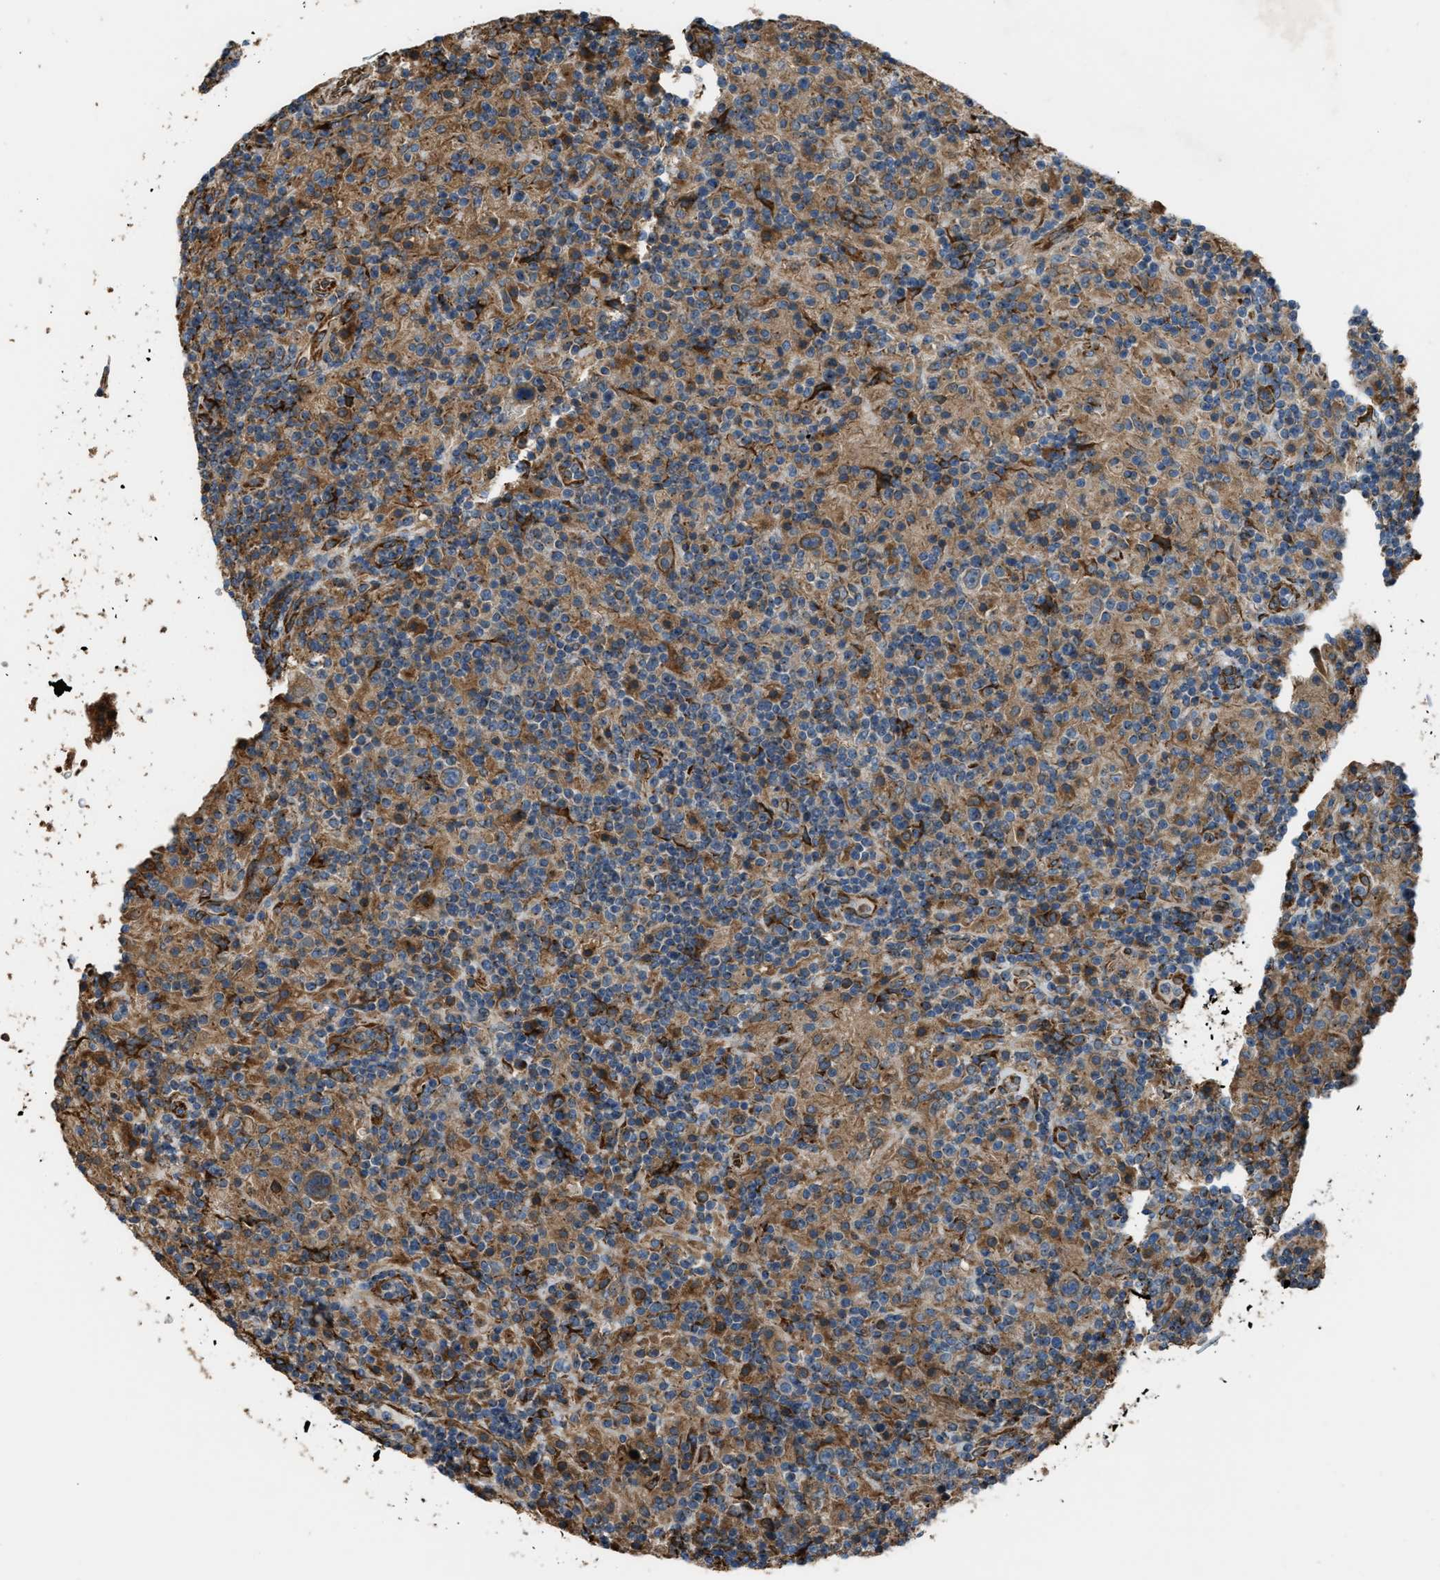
{"staining": {"intensity": "moderate", "quantity": ">75%", "location": "cytoplasmic/membranous"}, "tissue": "glioma", "cell_type": "Tumor cells", "image_type": "cancer", "snomed": [{"axis": "morphology", "description": "Glioma, malignant, High grade"}, {"axis": "topography", "description": "Brain"}], "caption": "A histopathology image showing moderate cytoplasmic/membranous positivity in about >75% of tumor cells in malignant glioma (high-grade), as visualized by brown immunohistochemical staining.", "gene": "TRPC1", "patient": {"sex": "female", "age": 59}}